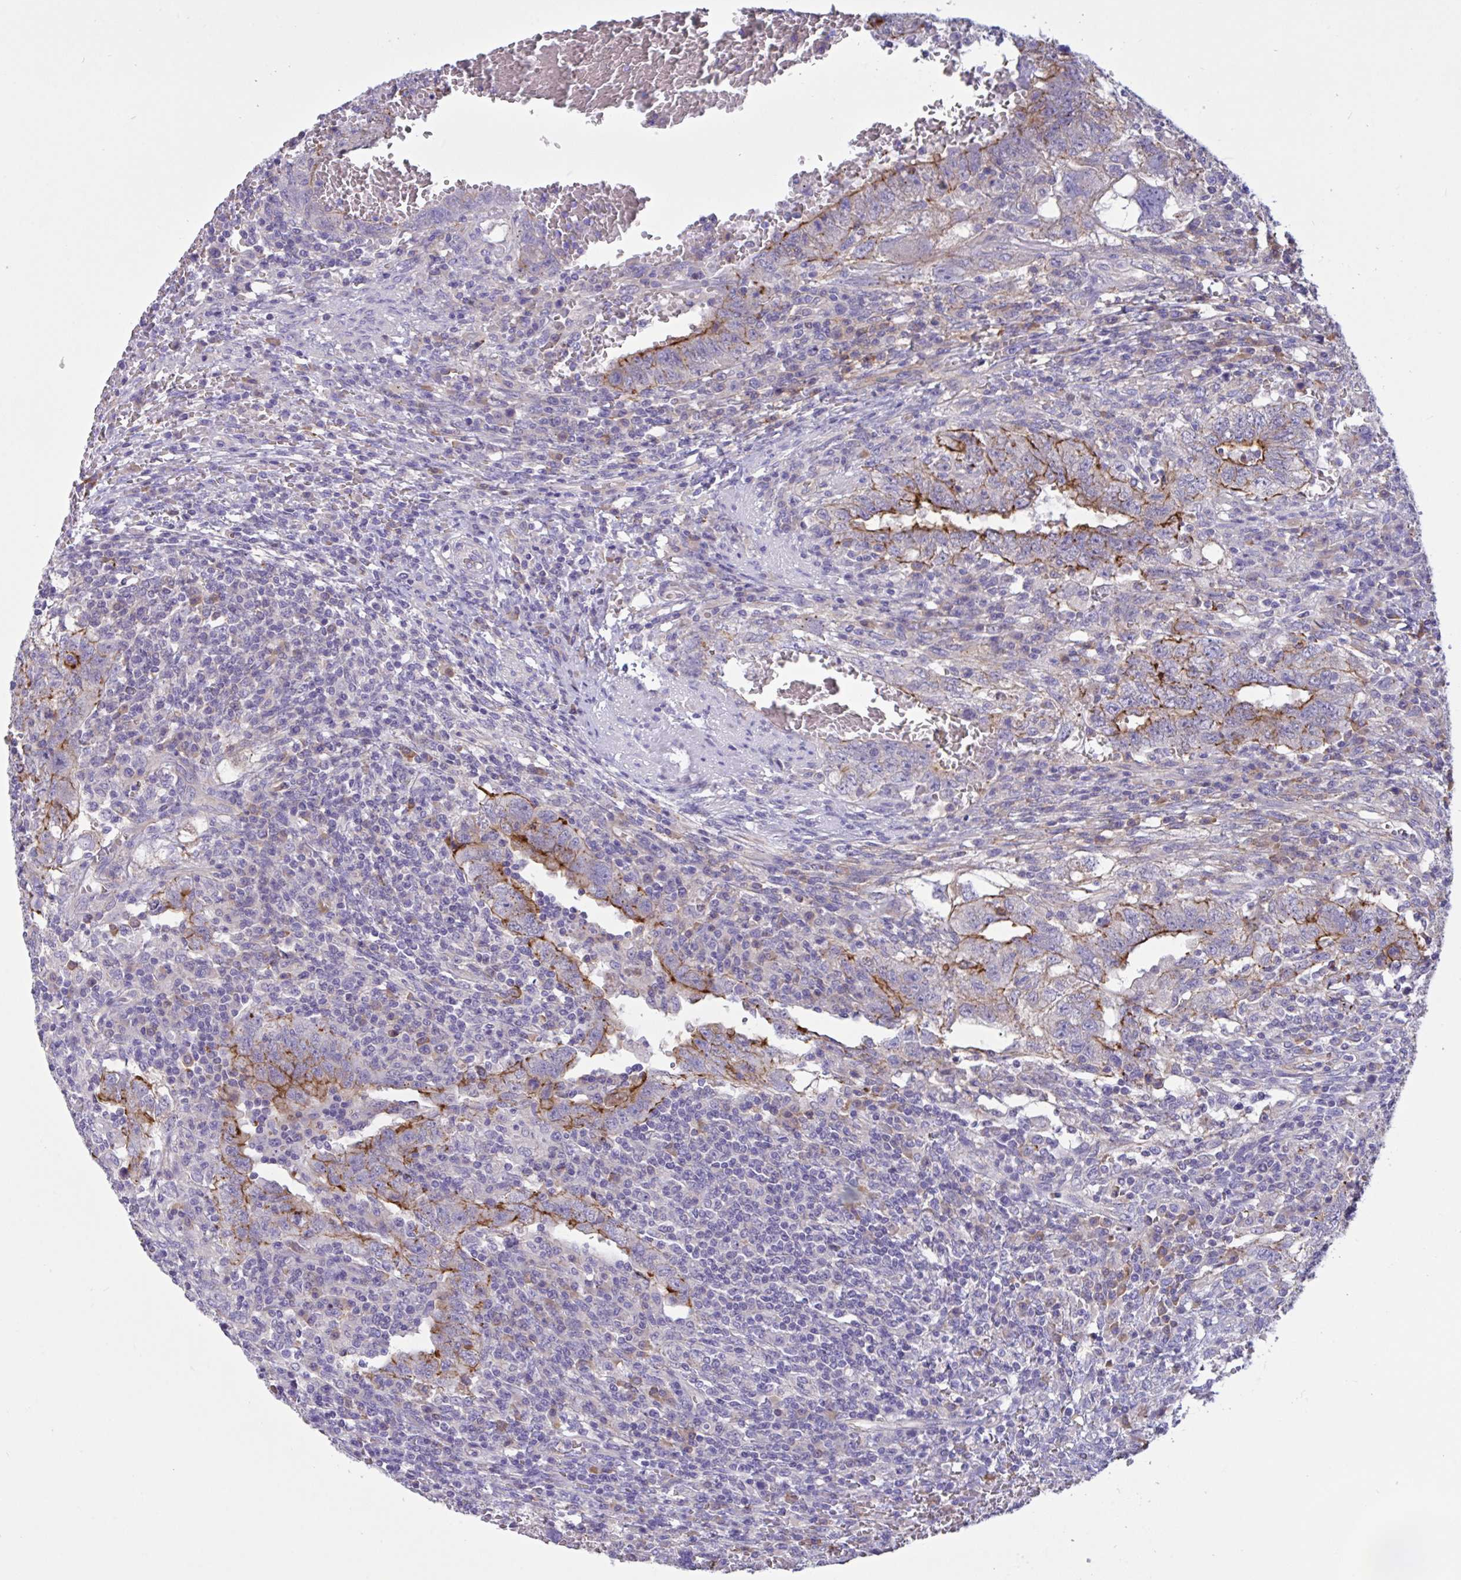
{"staining": {"intensity": "strong", "quantity": "<25%", "location": "cytoplasmic/membranous"}, "tissue": "testis cancer", "cell_type": "Tumor cells", "image_type": "cancer", "snomed": [{"axis": "morphology", "description": "Carcinoma, Embryonal, NOS"}, {"axis": "topography", "description": "Testis"}], "caption": "Tumor cells display medium levels of strong cytoplasmic/membranous positivity in approximately <25% of cells in testis cancer (embryonal carcinoma). The staining is performed using DAB brown chromogen to label protein expression. The nuclei are counter-stained blue using hematoxylin.", "gene": "SLC66A1", "patient": {"sex": "male", "age": 26}}